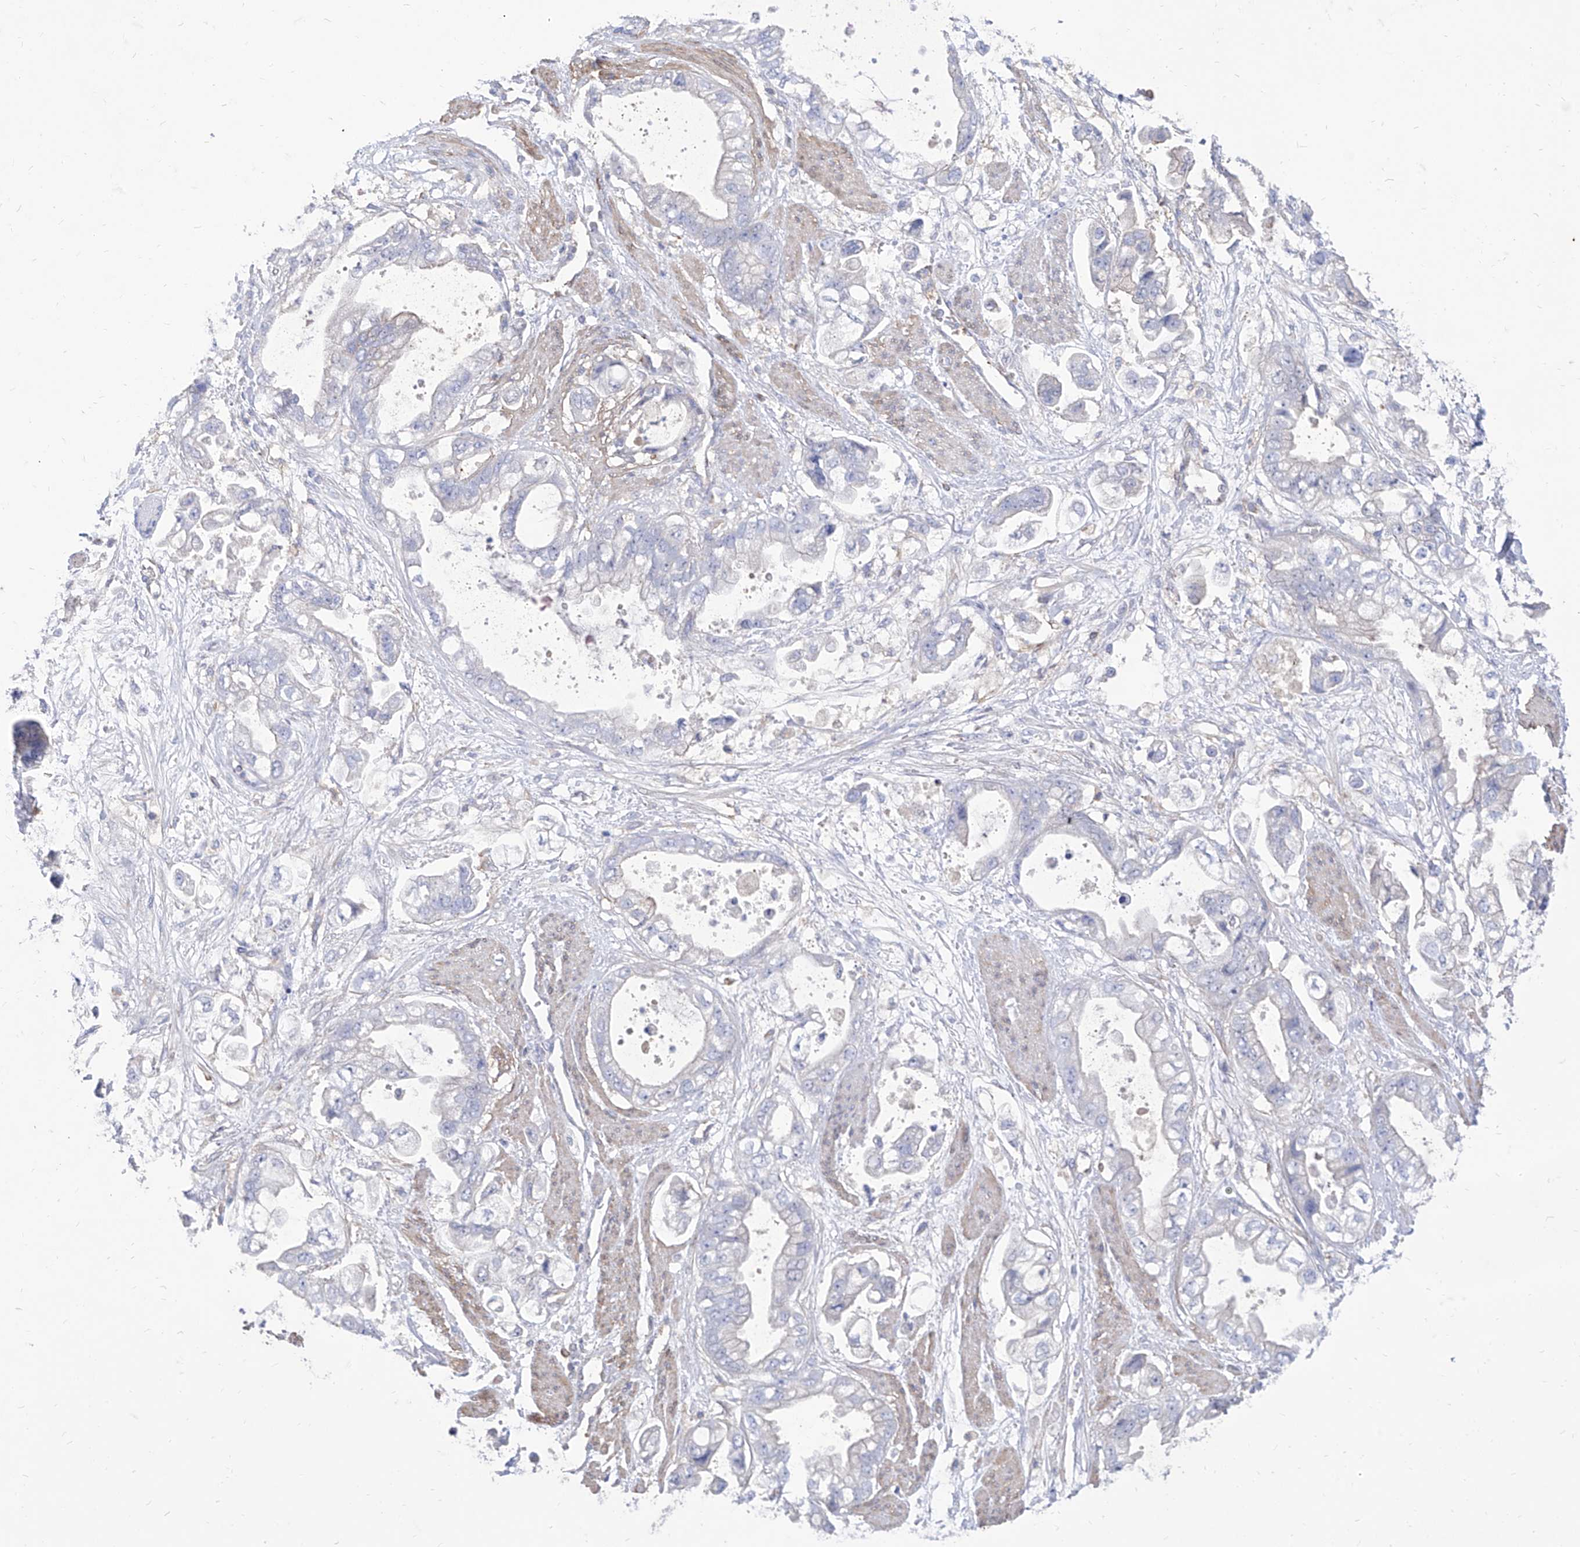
{"staining": {"intensity": "negative", "quantity": "none", "location": "none"}, "tissue": "stomach cancer", "cell_type": "Tumor cells", "image_type": "cancer", "snomed": [{"axis": "morphology", "description": "Adenocarcinoma, NOS"}, {"axis": "topography", "description": "Stomach"}], "caption": "Image shows no protein staining in tumor cells of adenocarcinoma (stomach) tissue.", "gene": "C1orf74", "patient": {"sex": "male", "age": 62}}